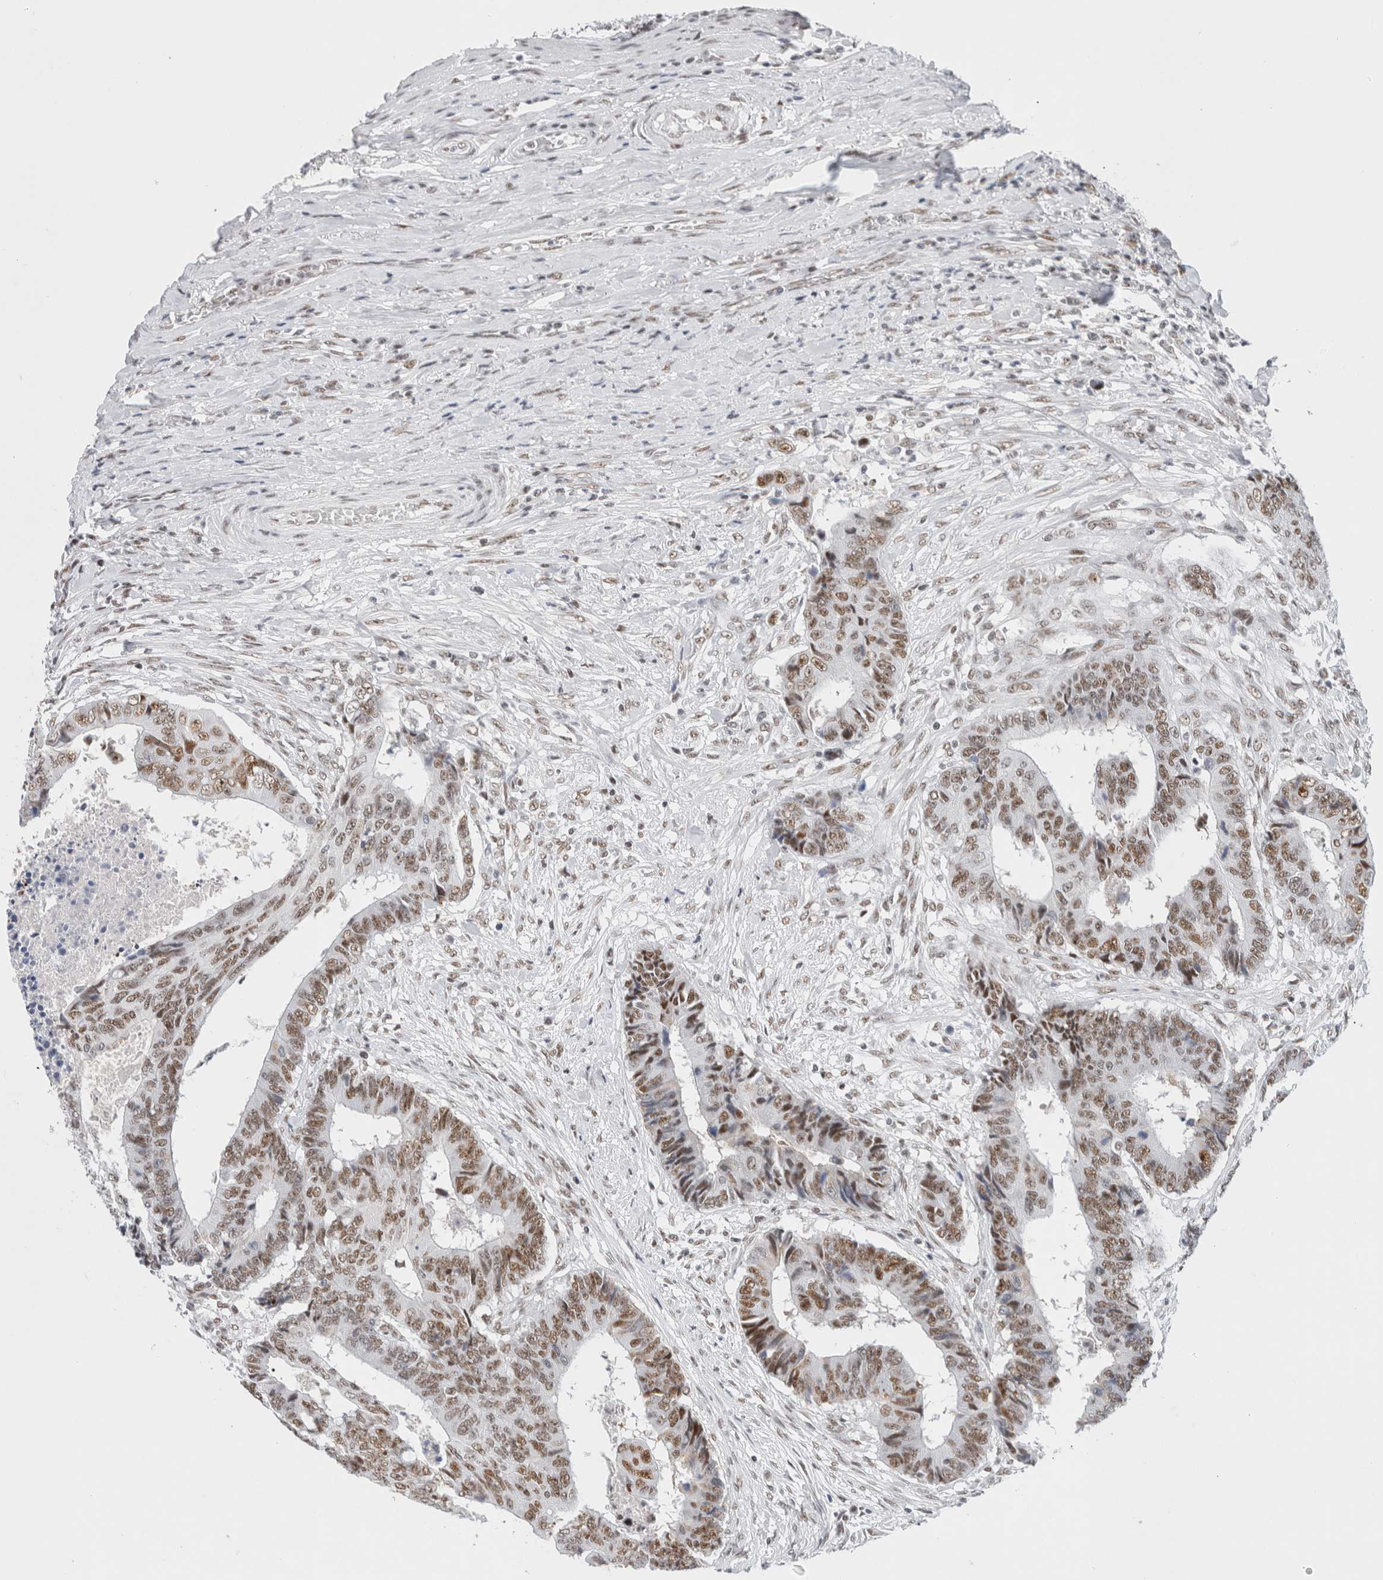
{"staining": {"intensity": "moderate", "quantity": ">75%", "location": "nuclear"}, "tissue": "colorectal cancer", "cell_type": "Tumor cells", "image_type": "cancer", "snomed": [{"axis": "morphology", "description": "Adenocarcinoma, NOS"}, {"axis": "topography", "description": "Rectum"}], "caption": "High-power microscopy captured an immunohistochemistry (IHC) image of colorectal cancer (adenocarcinoma), revealing moderate nuclear staining in approximately >75% of tumor cells.", "gene": "COPS7A", "patient": {"sex": "male", "age": 84}}